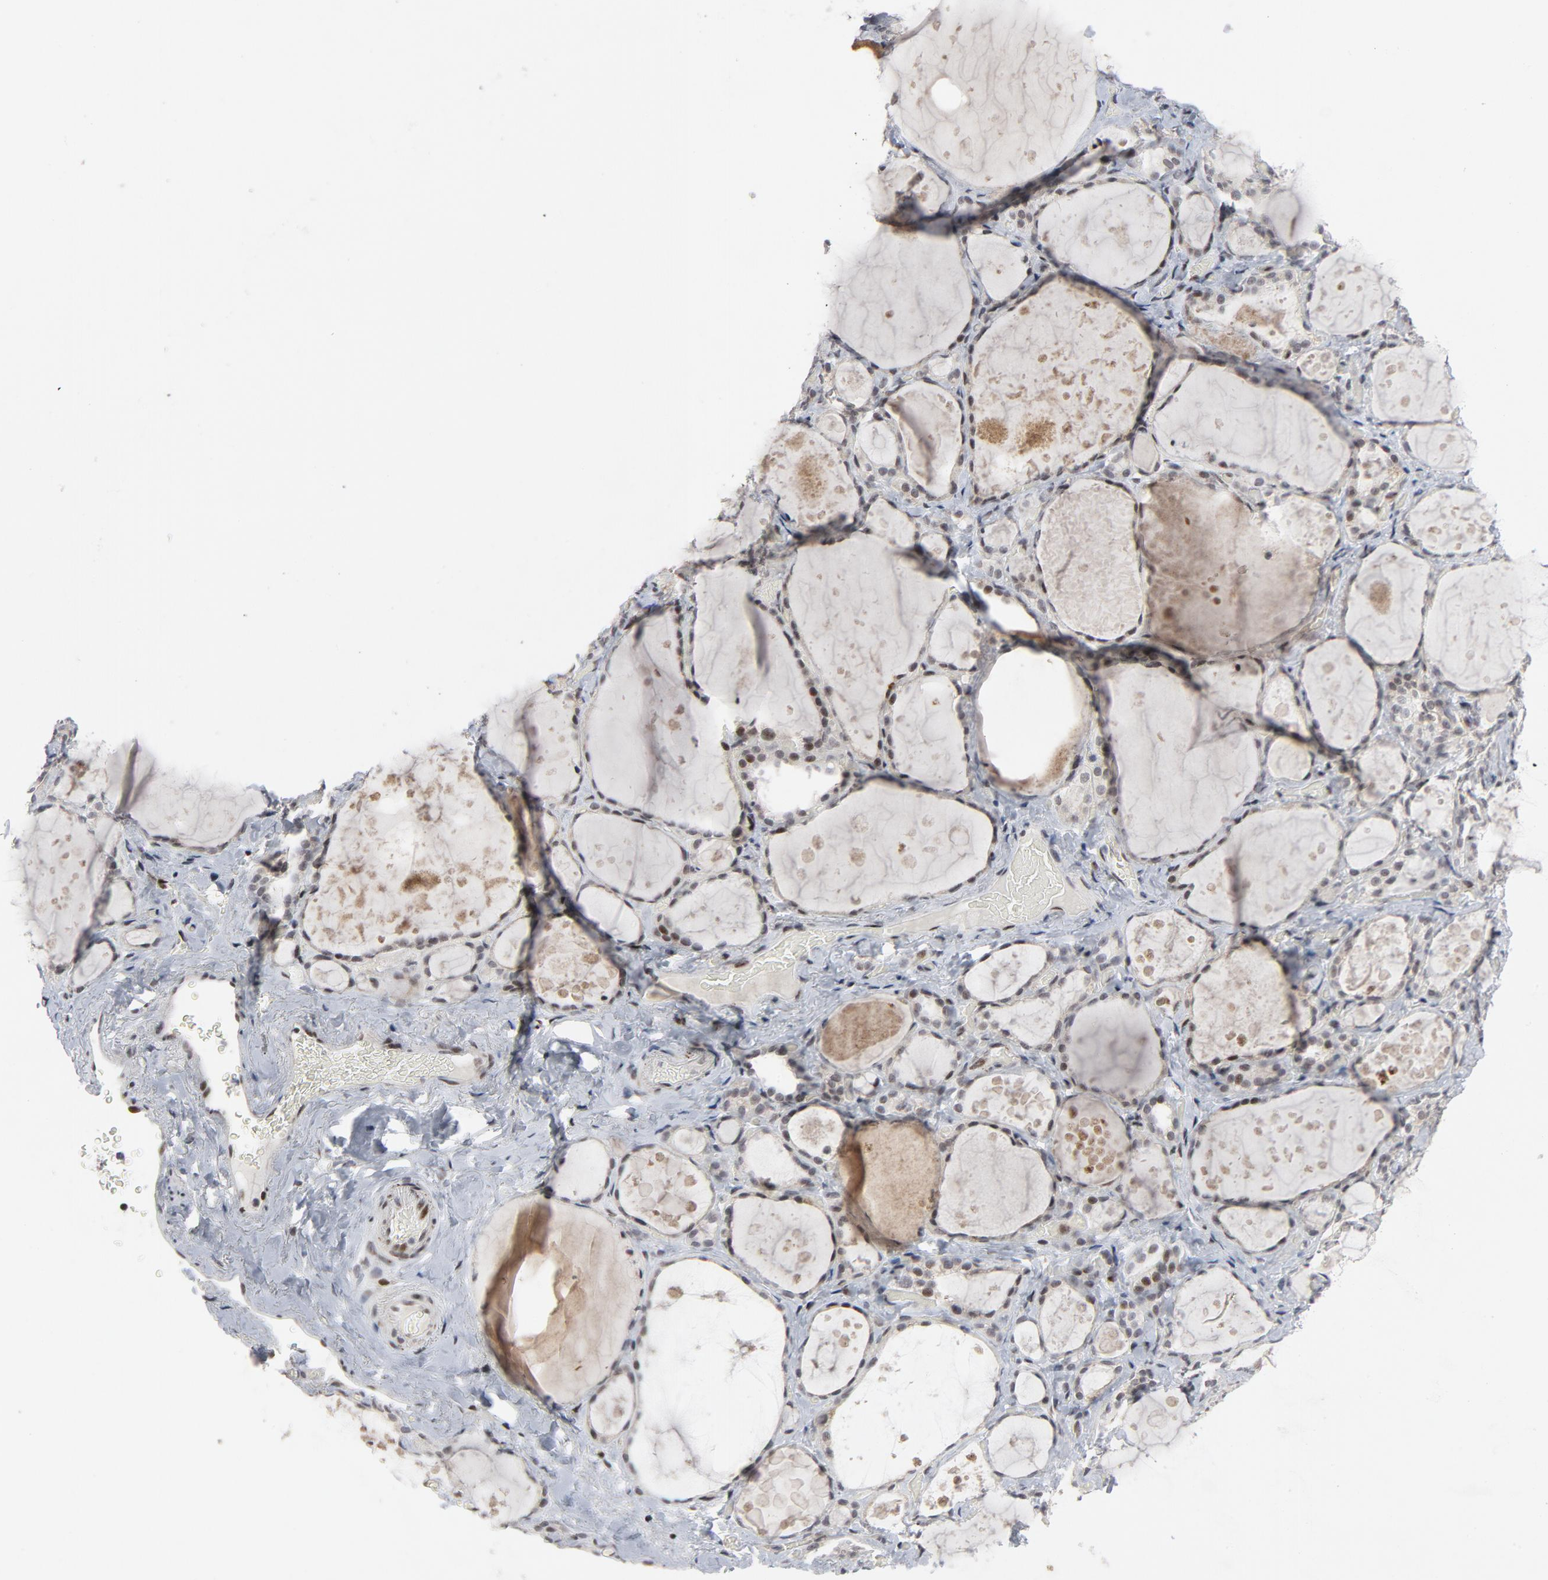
{"staining": {"intensity": "moderate", "quantity": ">75%", "location": "nuclear"}, "tissue": "thyroid gland", "cell_type": "Glandular cells", "image_type": "normal", "snomed": [{"axis": "morphology", "description": "Normal tissue, NOS"}, {"axis": "topography", "description": "Thyroid gland"}], "caption": "Protein staining by immunohistochemistry (IHC) shows moderate nuclear positivity in approximately >75% of glandular cells in benign thyroid gland. (DAB IHC with brightfield microscopy, high magnification).", "gene": "GABPA", "patient": {"sex": "female", "age": 75}}